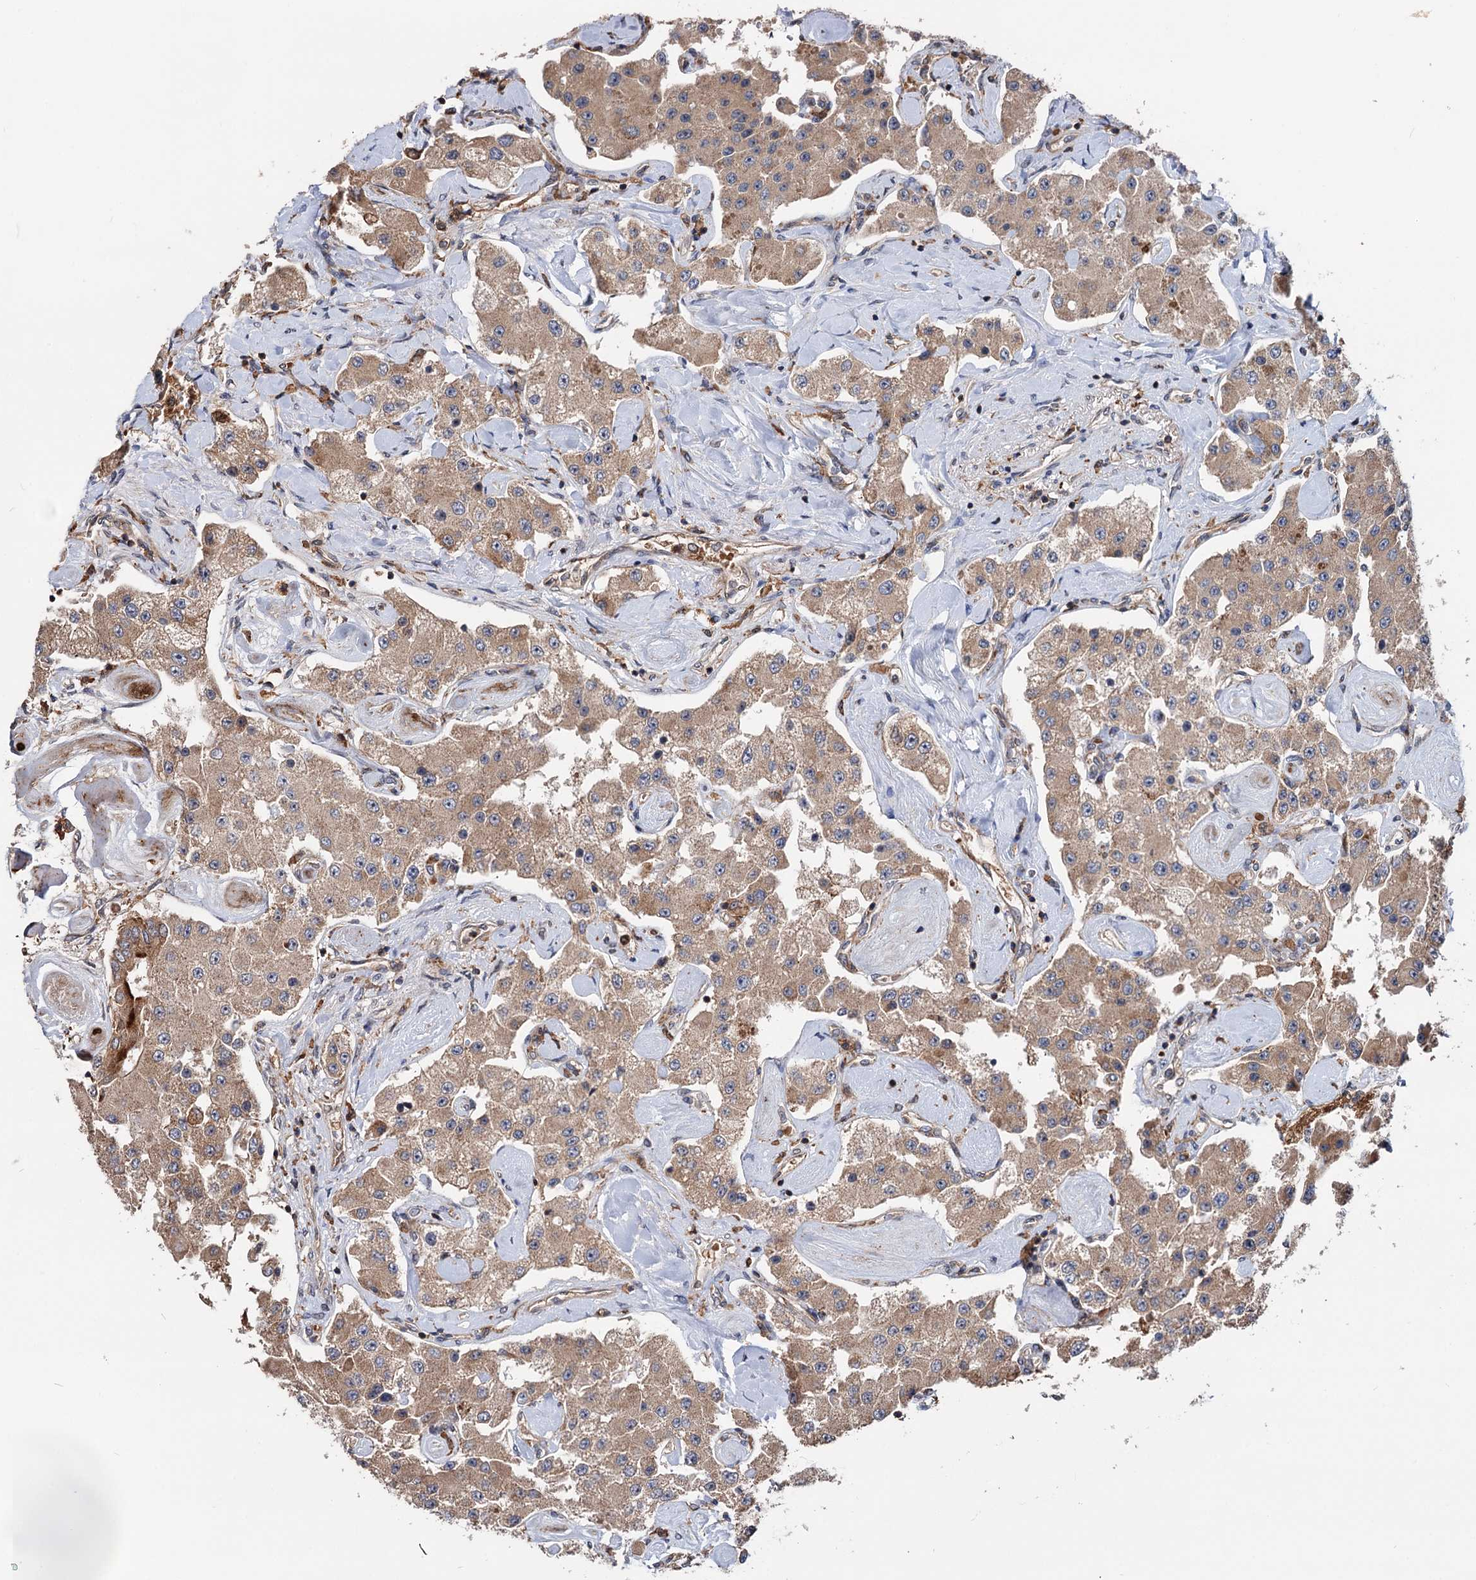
{"staining": {"intensity": "moderate", "quantity": ">75%", "location": "cytoplasmic/membranous"}, "tissue": "carcinoid", "cell_type": "Tumor cells", "image_type": "cancer", "snomed": [{"axis": "morphology", "description": "Carcinoid, malignant, NOS"}, {"axis": "topography", "description": "Pancreas"}], "caption": "Malignant carcinoid stained for a protein (brown) reveals moderate cytoplasmic/membranous positive staining in about >75% of tumor cells.", "gene": "RNF111", "patient": {"sex": "male", "age": 41}}